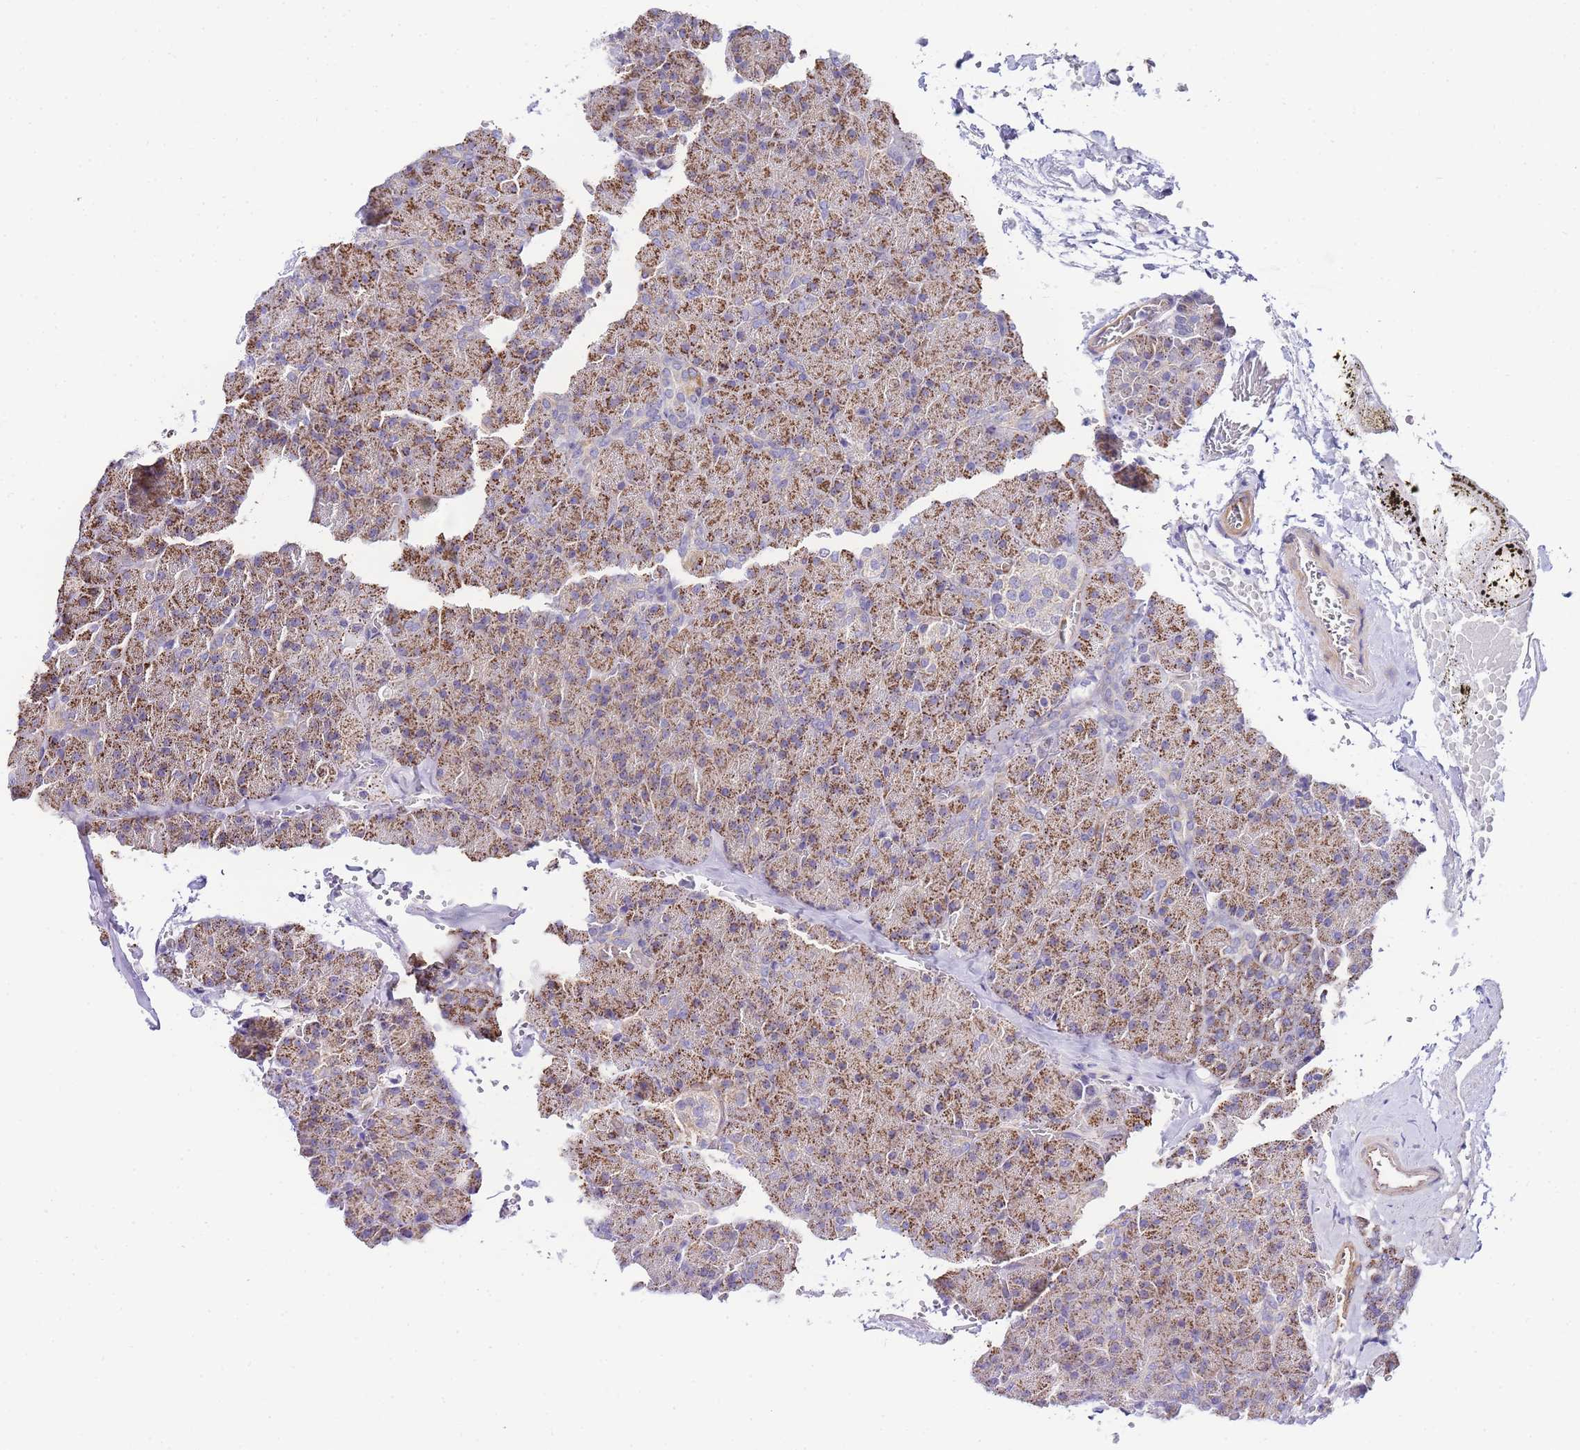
{"staining": {"intensity": "moderate", "quantity": ">75%", "location": "cytoplasmic/membranous"}, "tissue": "pancreas", "cell_type": "Exocrine glandular cells", "image_type": "normal", "snomed": [{"axis": "morphology", "description": "Normal tissue, NOS"}, {"axis": "morphology", "description": "Carcinoid, malignant, NOS"}, {"axis": "topography", "description": "Pancreas"}], "caption": "High-magnification brightfield microscopy of unremarkable pancreas stained with DAB (3,3'-diaminobenzidine) (brown) and counterstained with hematoxylin (blue). exocrine glandular cells exhibit moderate cytoplasmic/membranous positivity is identified in approximately>75% of cells.", "gene": "PDCD7", "patient": {"sex": "female", "age": 35}}